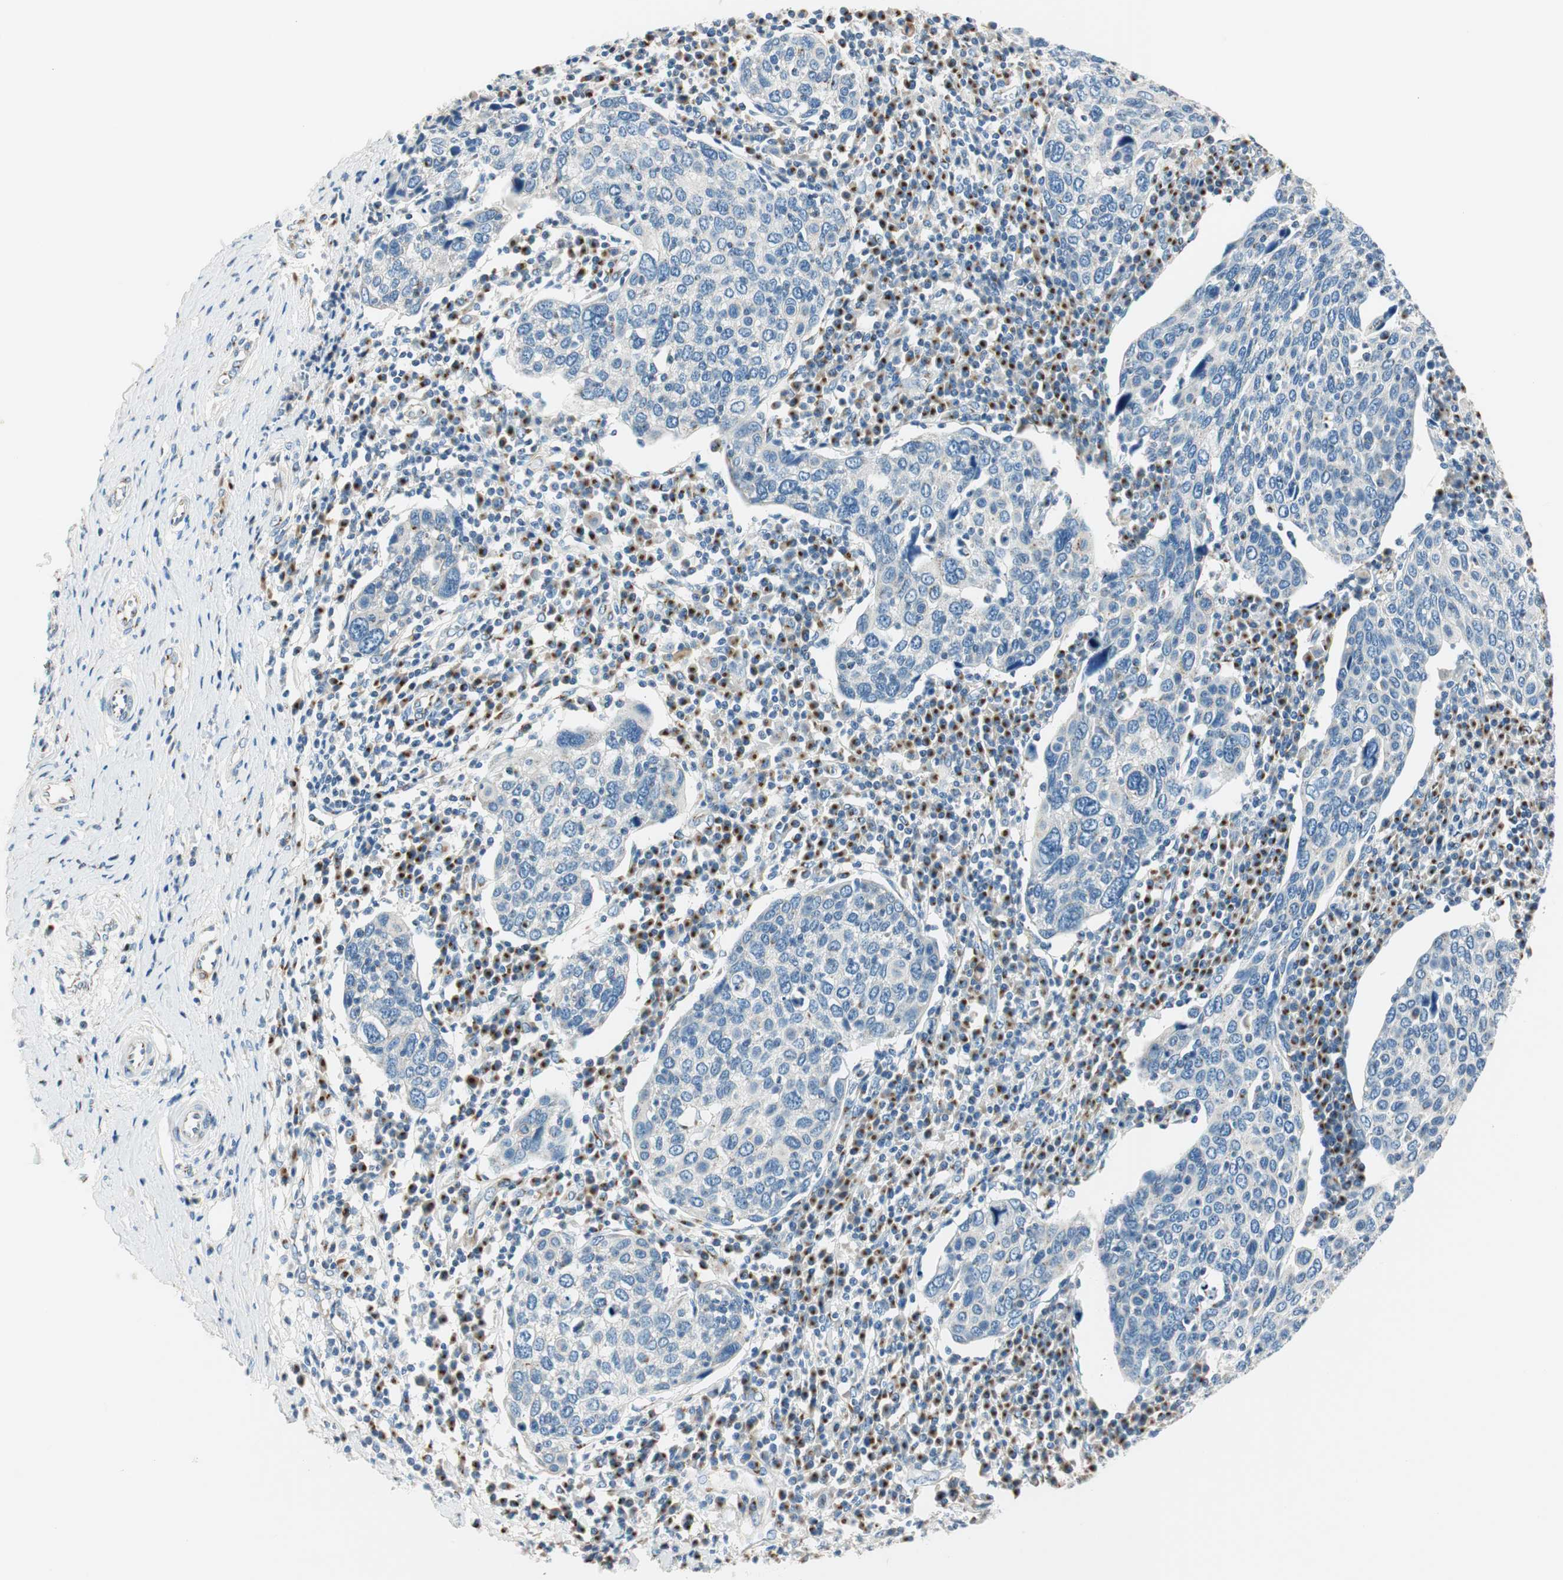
{"staining": {"intensity": "negative", "quantity": "none", "location": "none"}, "tissue": "cervical cancer", "cell_type": "Tumor cells", "image_type": "cancer", "snomed": [{"axis": "morphology", "description": "Squamous cell carcinoma, NOS"}, {"axis": "topography", "description": "Cervix"}], "caption": "Cervical squamous cell carcinoma was stained to show a protein in brown. There is no significant expression in tumor cells. (DAB (3,3'-diaminobenzidine) IHC with hematoxylin counter stain).", "gene": "TMF1", "patient": {"sex": "female", "age": 40}}